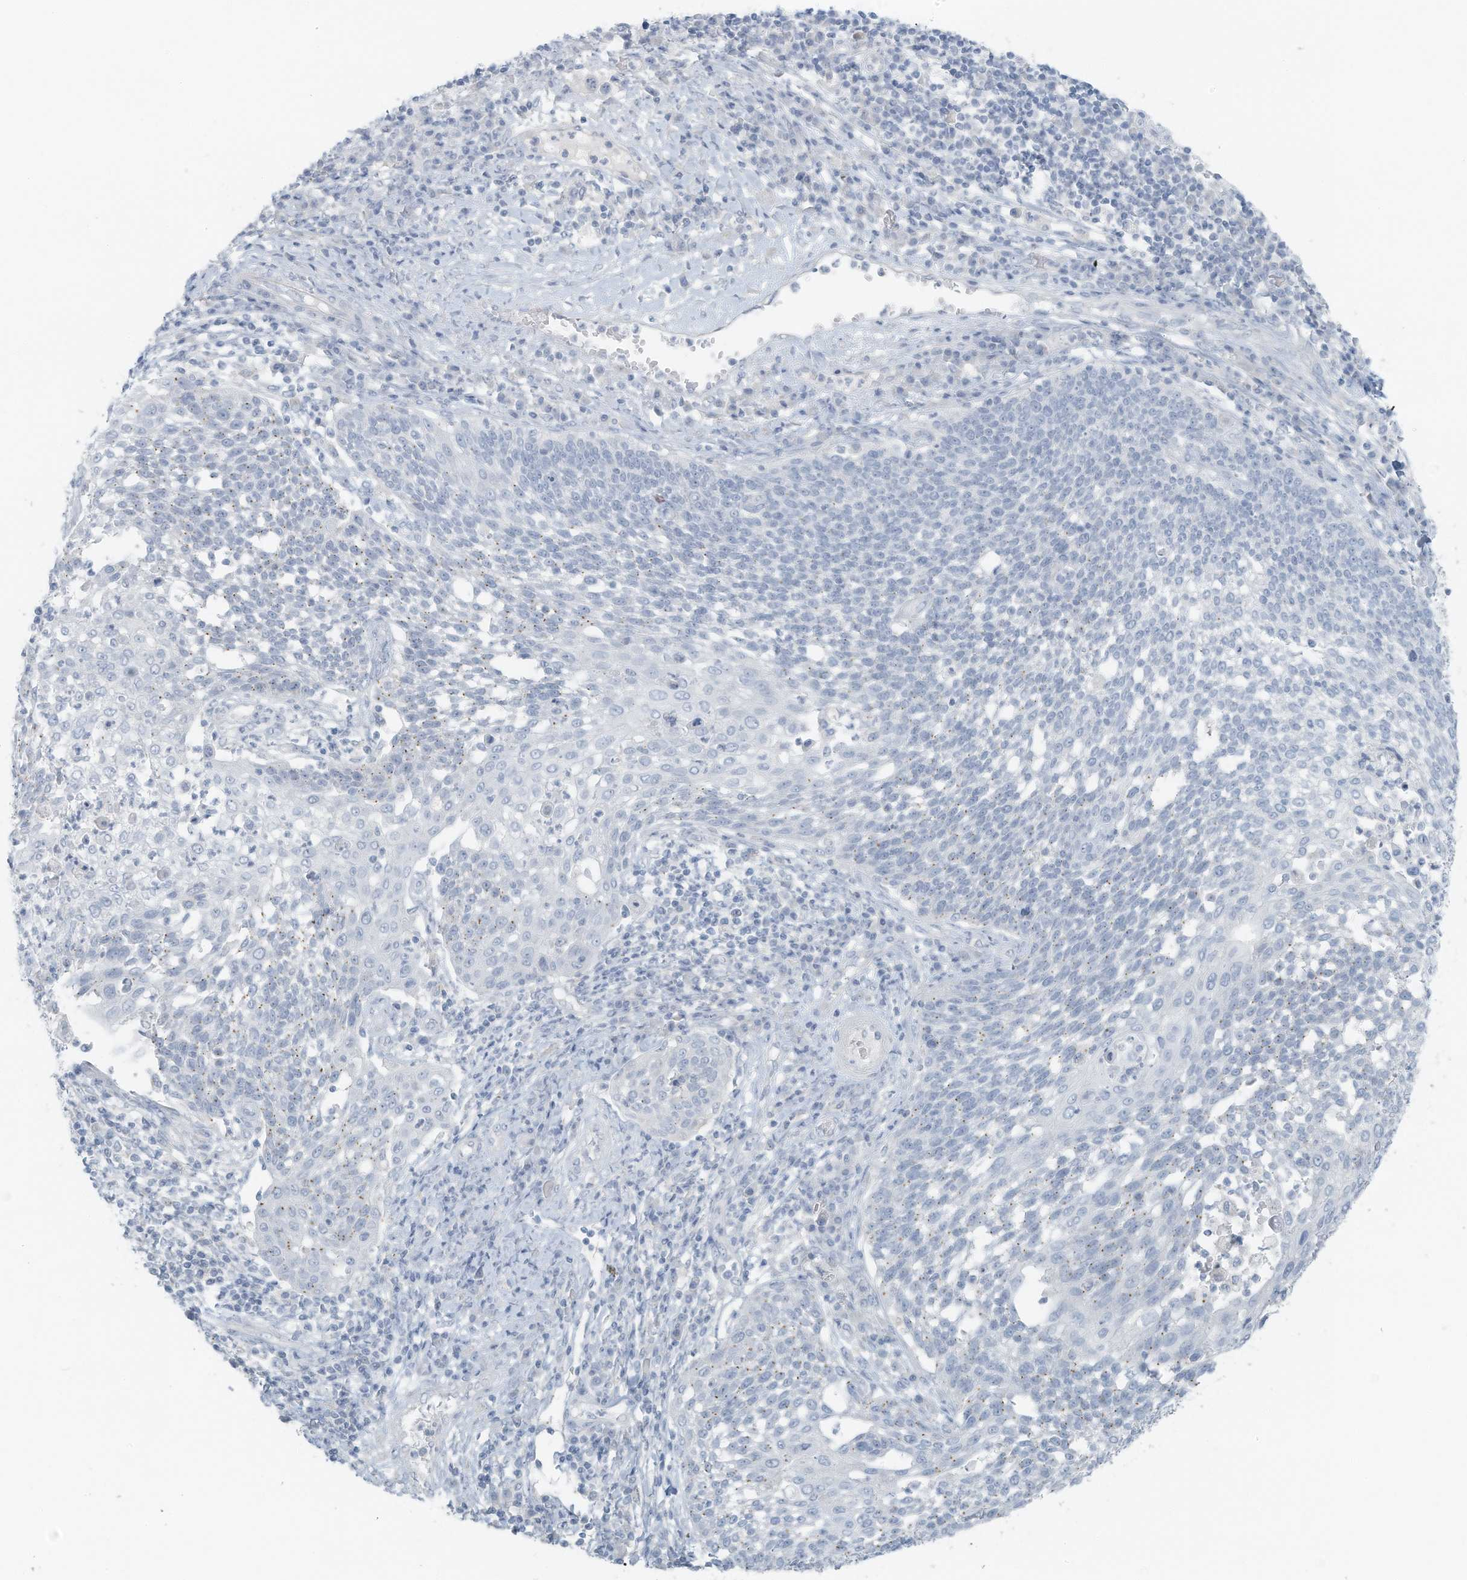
{"staining": {"intensity": "weak", "quantity": "25%-75%", "location": "cytoplasmic/membranous"}, "tissue": "cervical cancer", "cell_type": "Tumor cells", "image_type": "cancer", "snomed": [{"axis": "morphology", "description": "Squamous cell carcinoma, NOS"}, {"axis": "topography", "description": "Cervix"}], "caption": "IHC staining of squamous cell carcinoma (cervical), which reveals low levels of weak cytoplasmic/membranous positivity in approximately 25%-75% of tumor cells indicating weak cytoplasmic/membranous protein staining. The staining was performed using DAB (3,3'-diaminobenzidine) (brown) for protein detection and nuclei were counterstained in hematoxylin (blue).", "gene": "SLC25A43", "patient": {"sex": "female", "age": 34}}